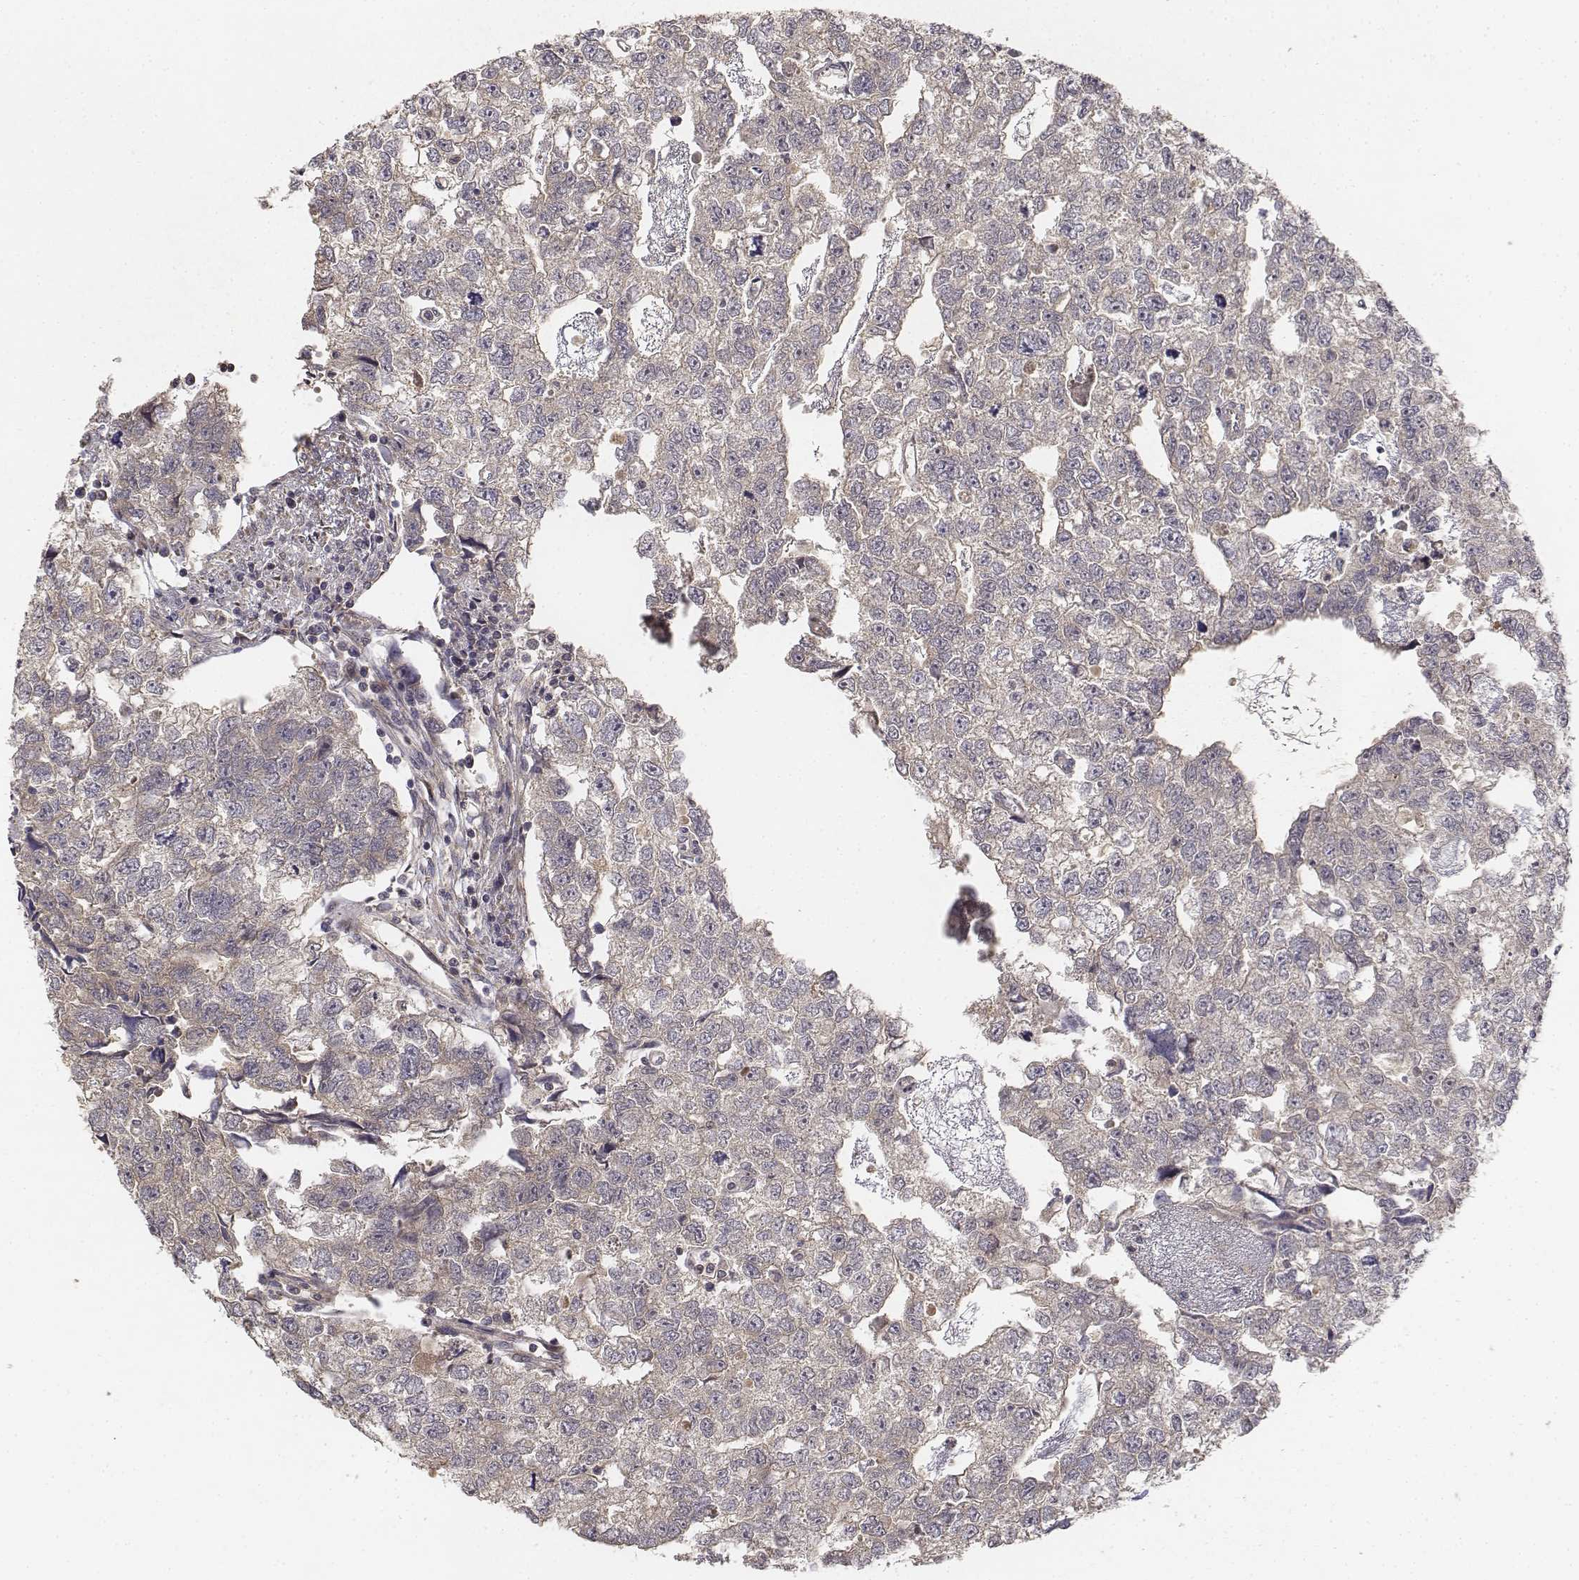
{"staining": {"intensity": "weak", "quantity": "<25%", "location": "cytoplasmic/membranous"}, "tissue": "testis cancer", "cell_type": "Tumor cells", "image_type": "cancer", "snomed": [{"axis": "morphology", "description": "Carcinoma, Embryonal, NOS"}, {"axis": "morphology", "description": "Teratoma, malignant, NOS"}, {"axis": "topography", "description": "Testis"}], "caption": "Protein analysis of testis cancer (teratoma (malignant)) demonstrates no significant expression in tumor cells.", "gene": "FBXO21", "patient": {"sex": "male", "age": 44}}